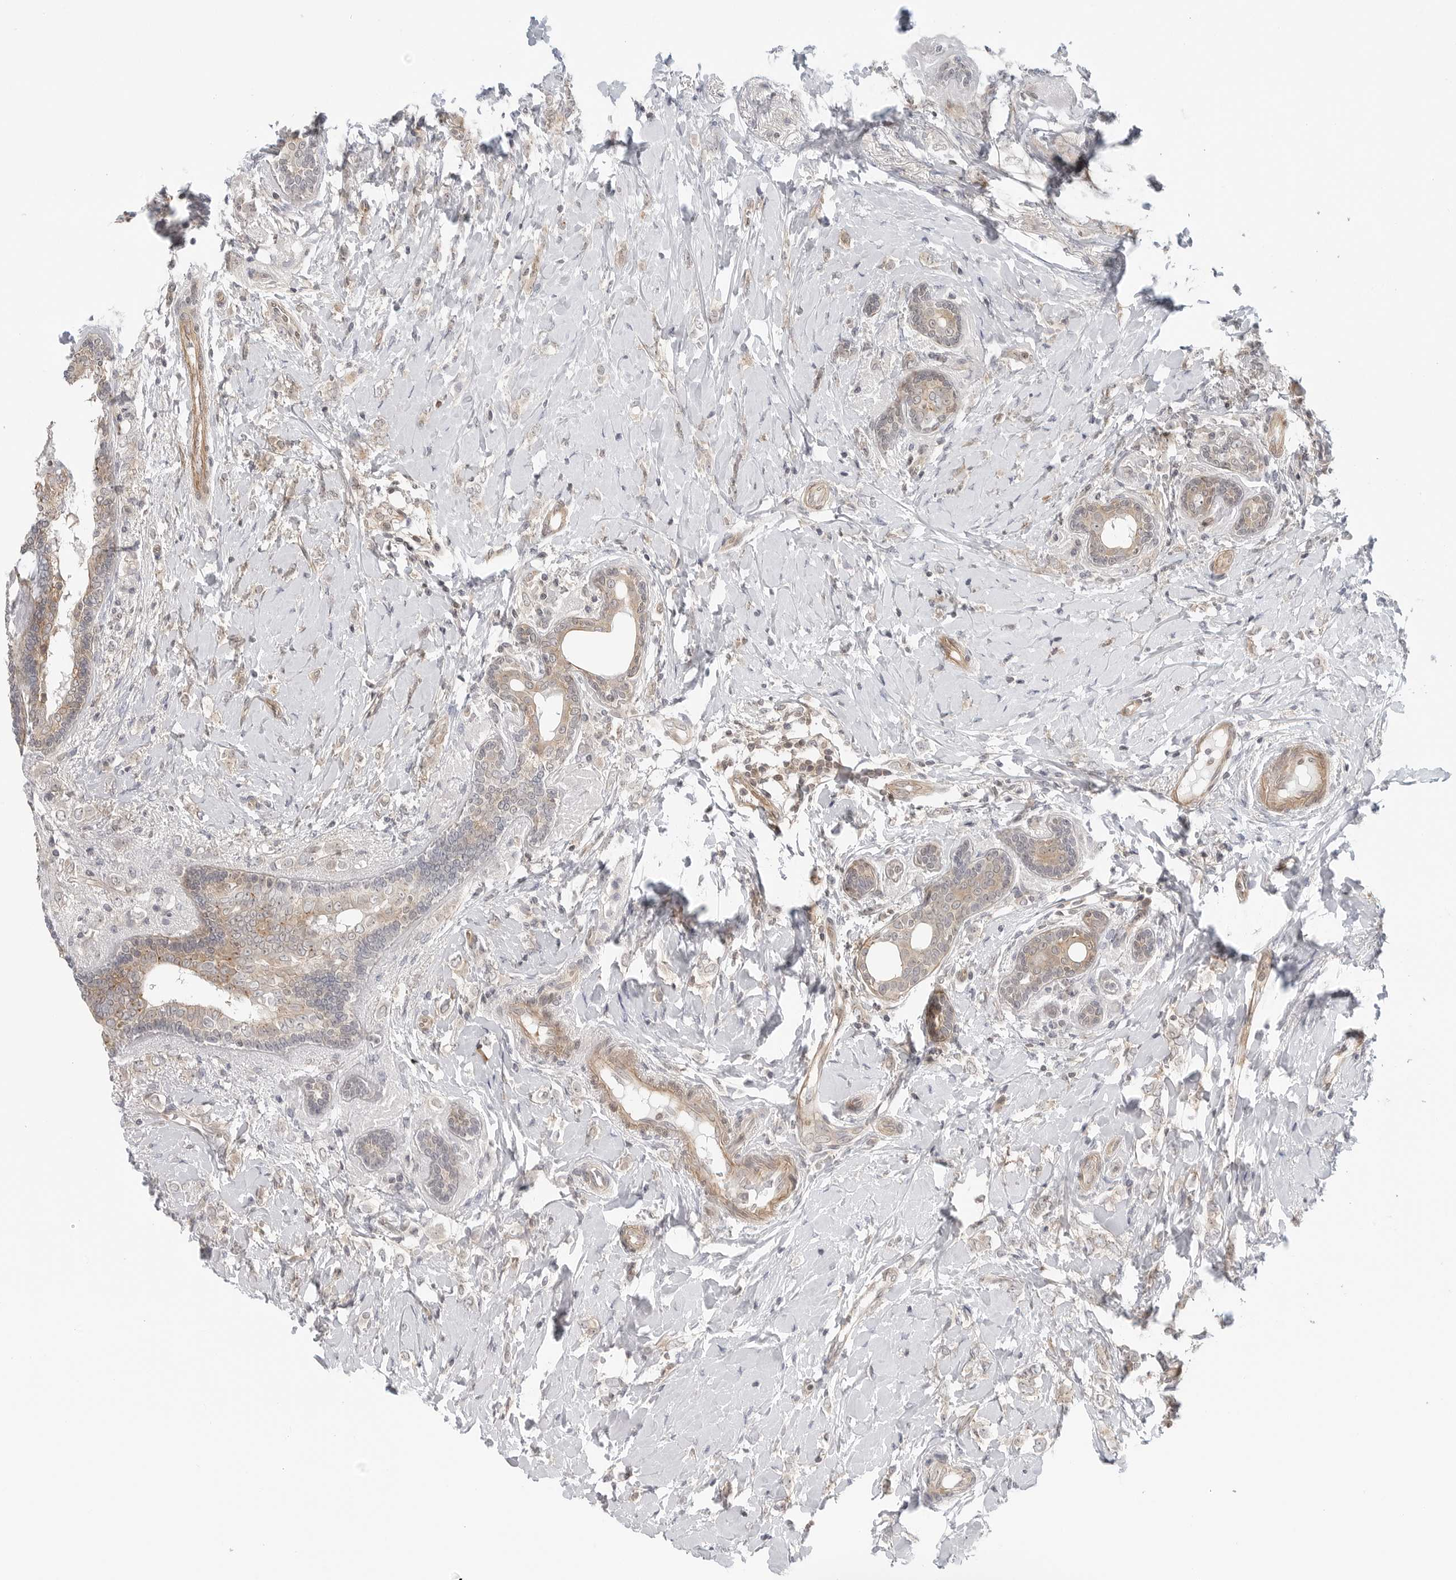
{"staining": {"intensity": "negative", "quantity": "none", "location": "none"}, "tissue": "breast cancer", "cell_type": "Tumor cells", "image_type": "cancer", "snomed": [{"axis": "morphology", "description": "Normal tissue, NOS"}, {"axis": "morphology", "description": "Lobular carcinoma"}, {"axis": "topography", "description": "Breast"}], "caption": "Tumor cells show no significant positivity in breast lobular carcinoma.", "gene": "STXBP3", "patient": {"sex": "female", "age": 47}}